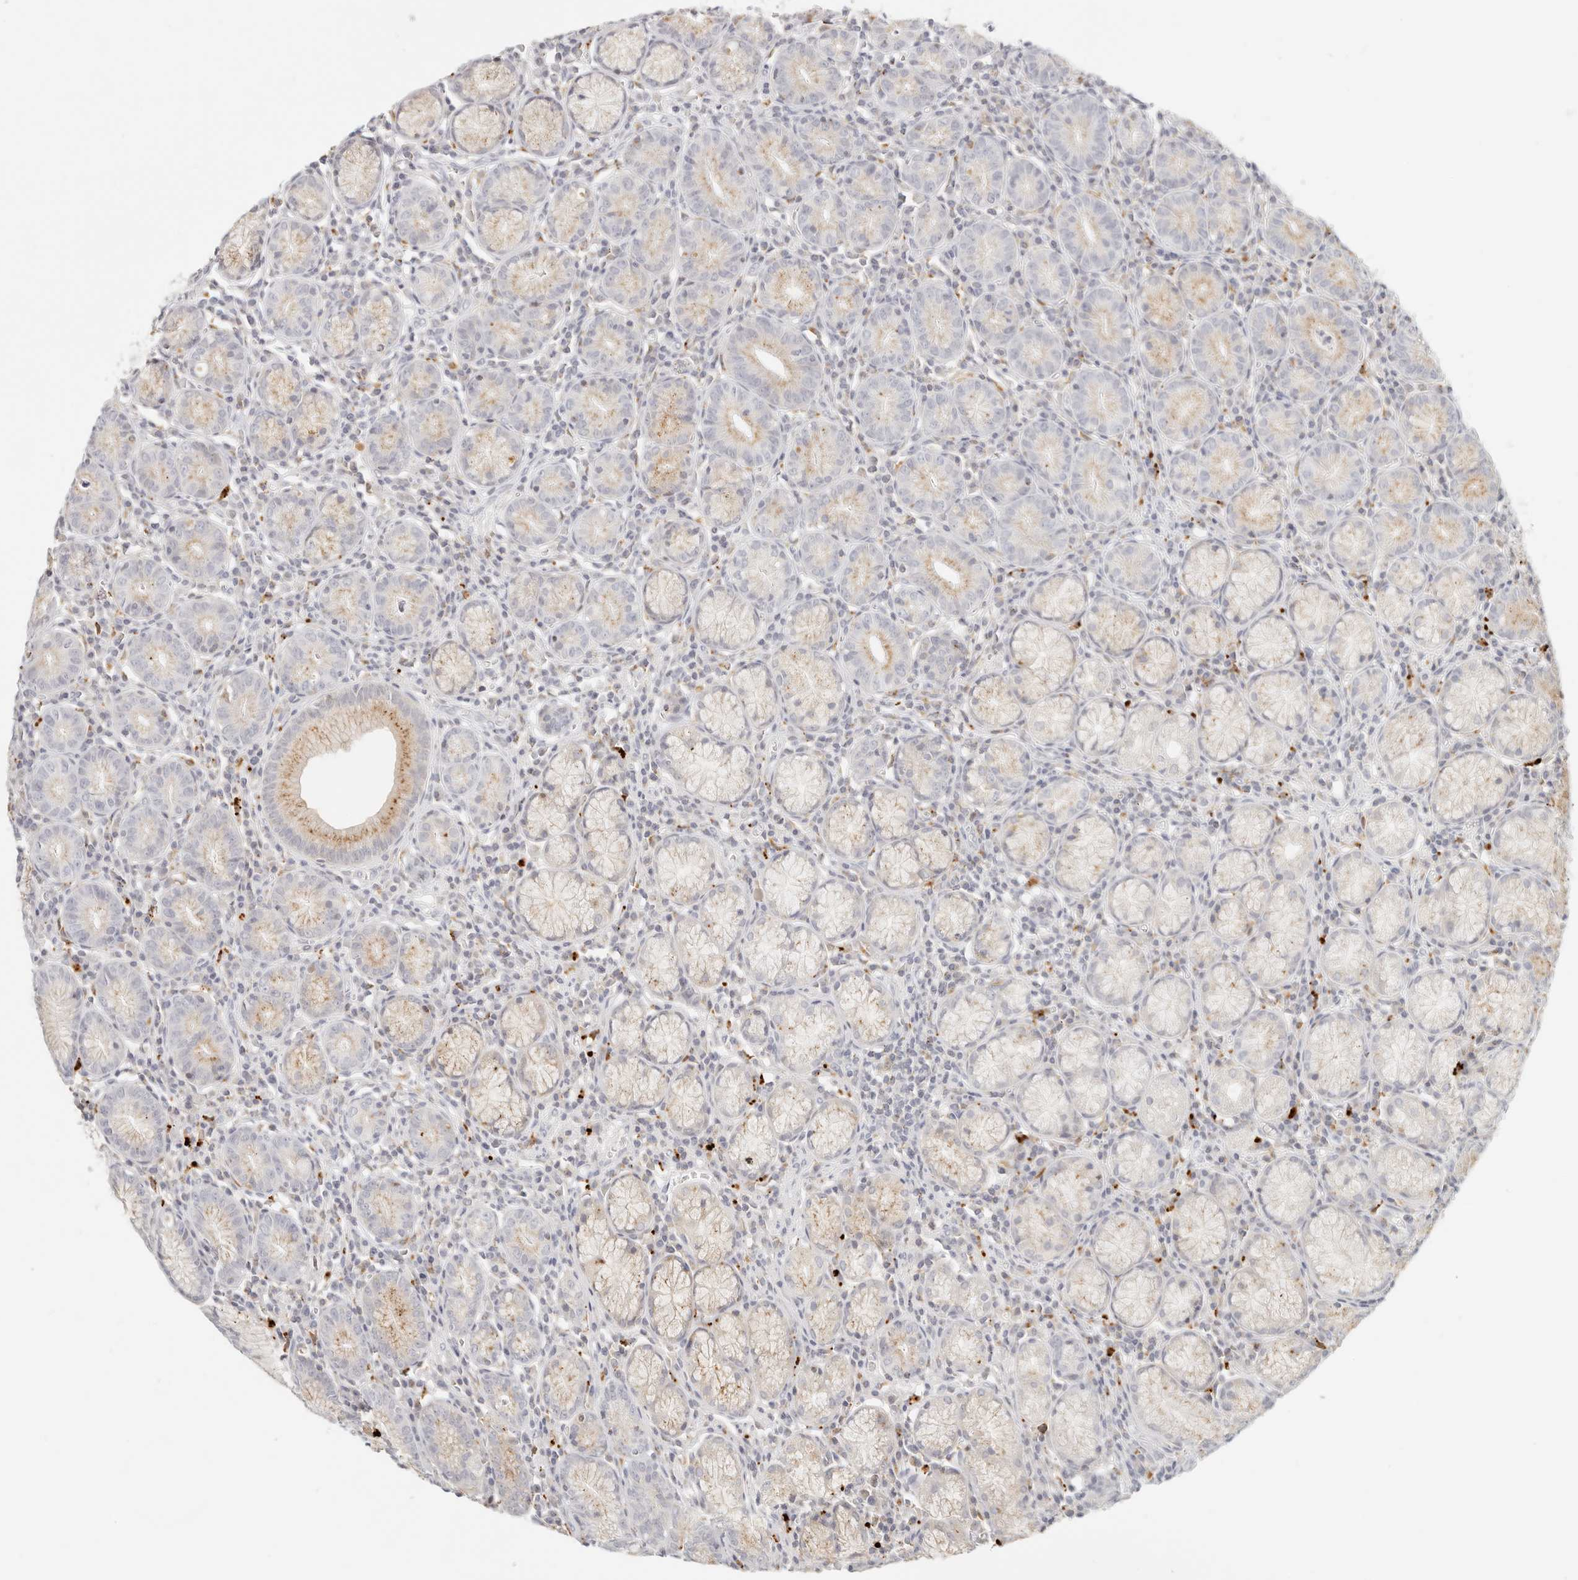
{"staining": {"intensity": "weak", "quantity": "<25%", "location": "cytoplasmic/membranous"}, "tissue": "stomach", "cell_type": "Glandular cells", "image_type": "normal", "snomed": [{"axis": "morphology", "description": "Normal tissue, NOS"}, {"axis": "topography", "description": "Stomach"}], "caption": "An immunohistochemistry (IHC) histopathology image of unremarkable stomach is shown. There is no staining in glandular cells of stomach.", "gene": "RNASET2", "patient": {"sex": "male", "age": 55}}